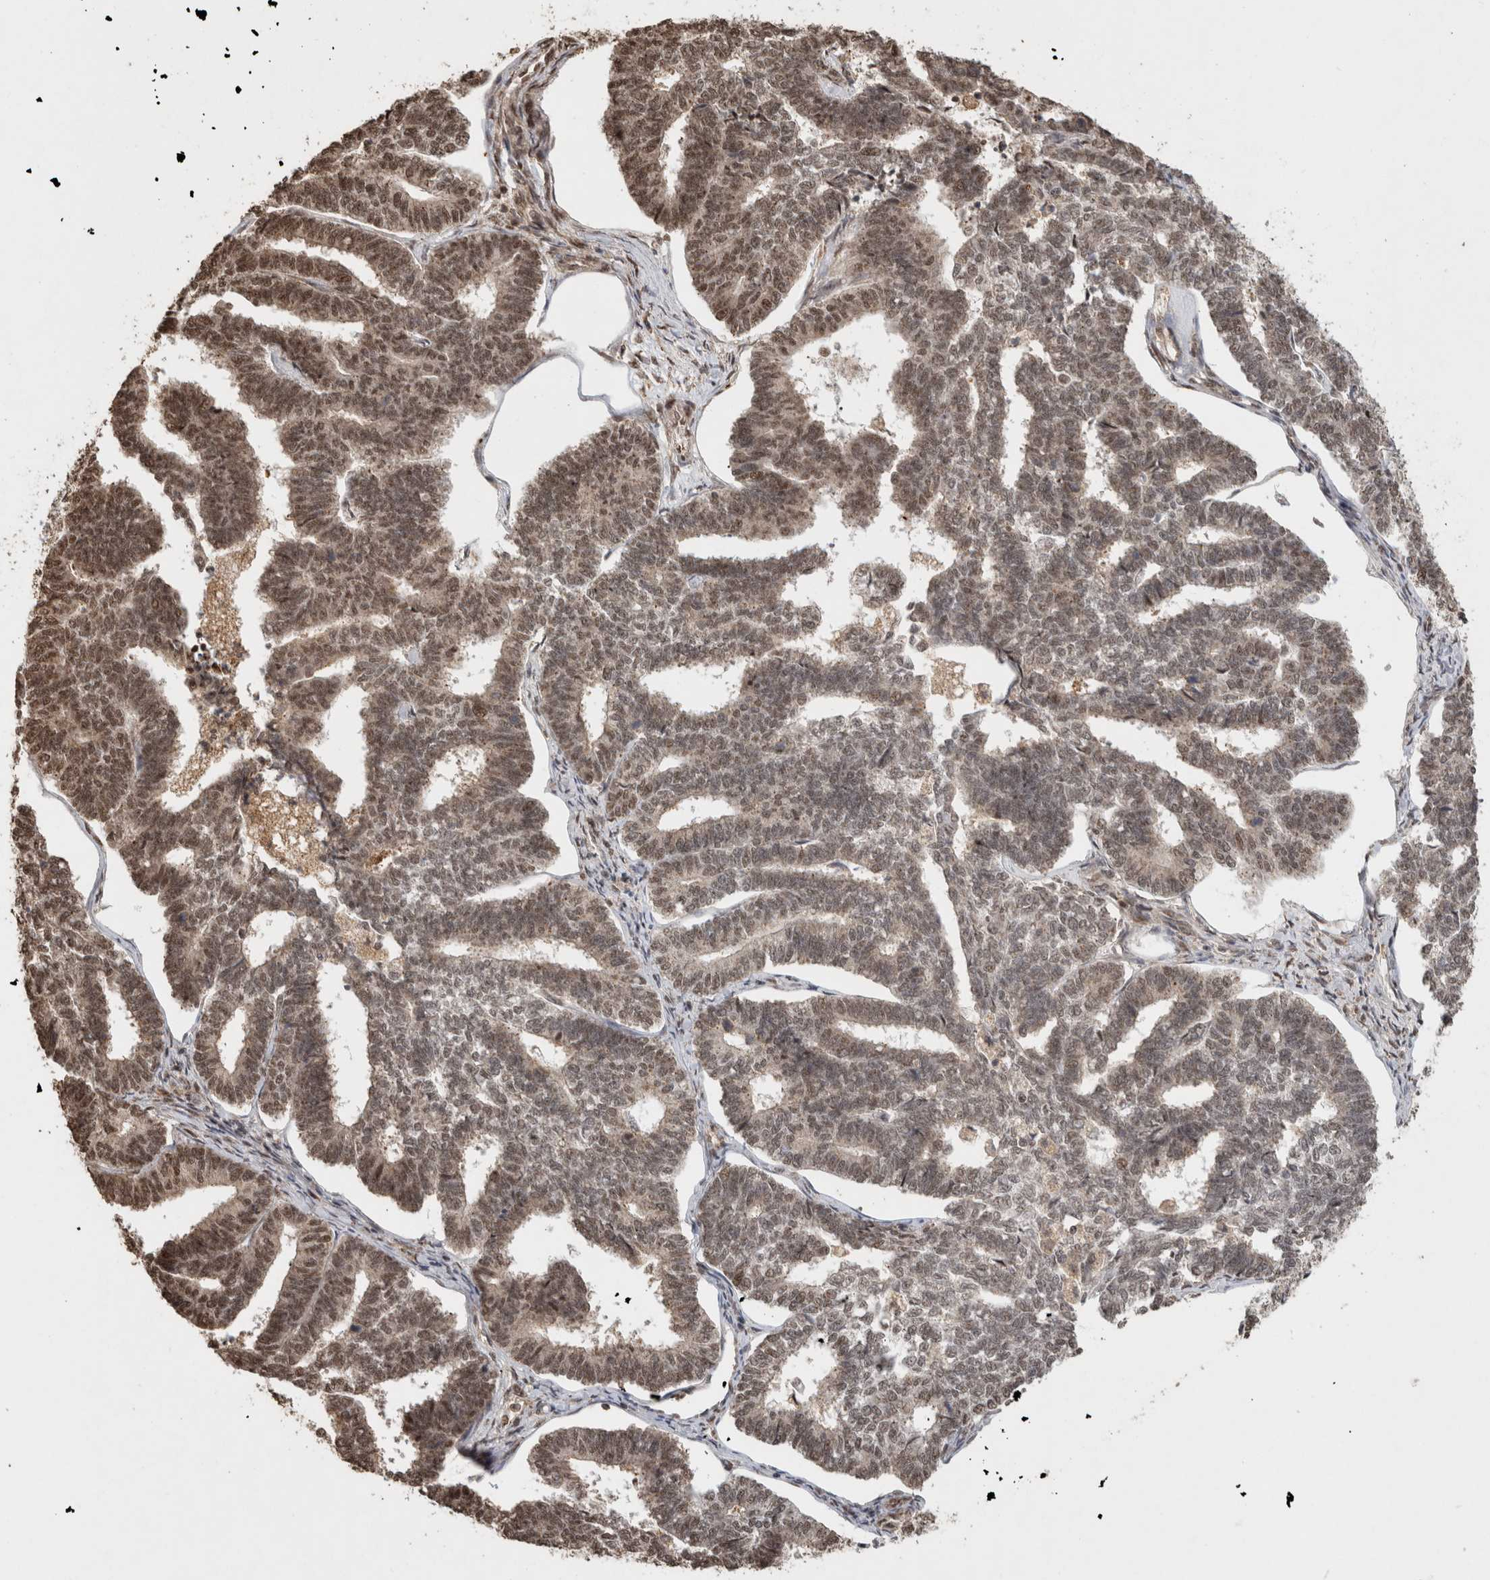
{"staining": {"intensity": "moderate", "quantity": "25%-75%", "location": "nuclear"}, "tissue": "endometrial cancer", "cell_type": "Tumor cells", "image_type": "cancer", "snomed": [{"axis": "morphology", "description": "Adenocarcinoma, NOS"}, {"axis": "topography", "description": "Endometrium"}], "caption": "Tumor cells exhibit medium levels of moderate nuclear positivity in approximately 25%-75% of cells in human endometrial cancer (adenocarcinoma). The staining was performed using DAB to visualize the protein expression in brown, while the nuclei were stained in blue with hematoxylin (Magnification: 20x).", "gene": "KEAP1", "patient": {"sex": "female", "age": 70}}